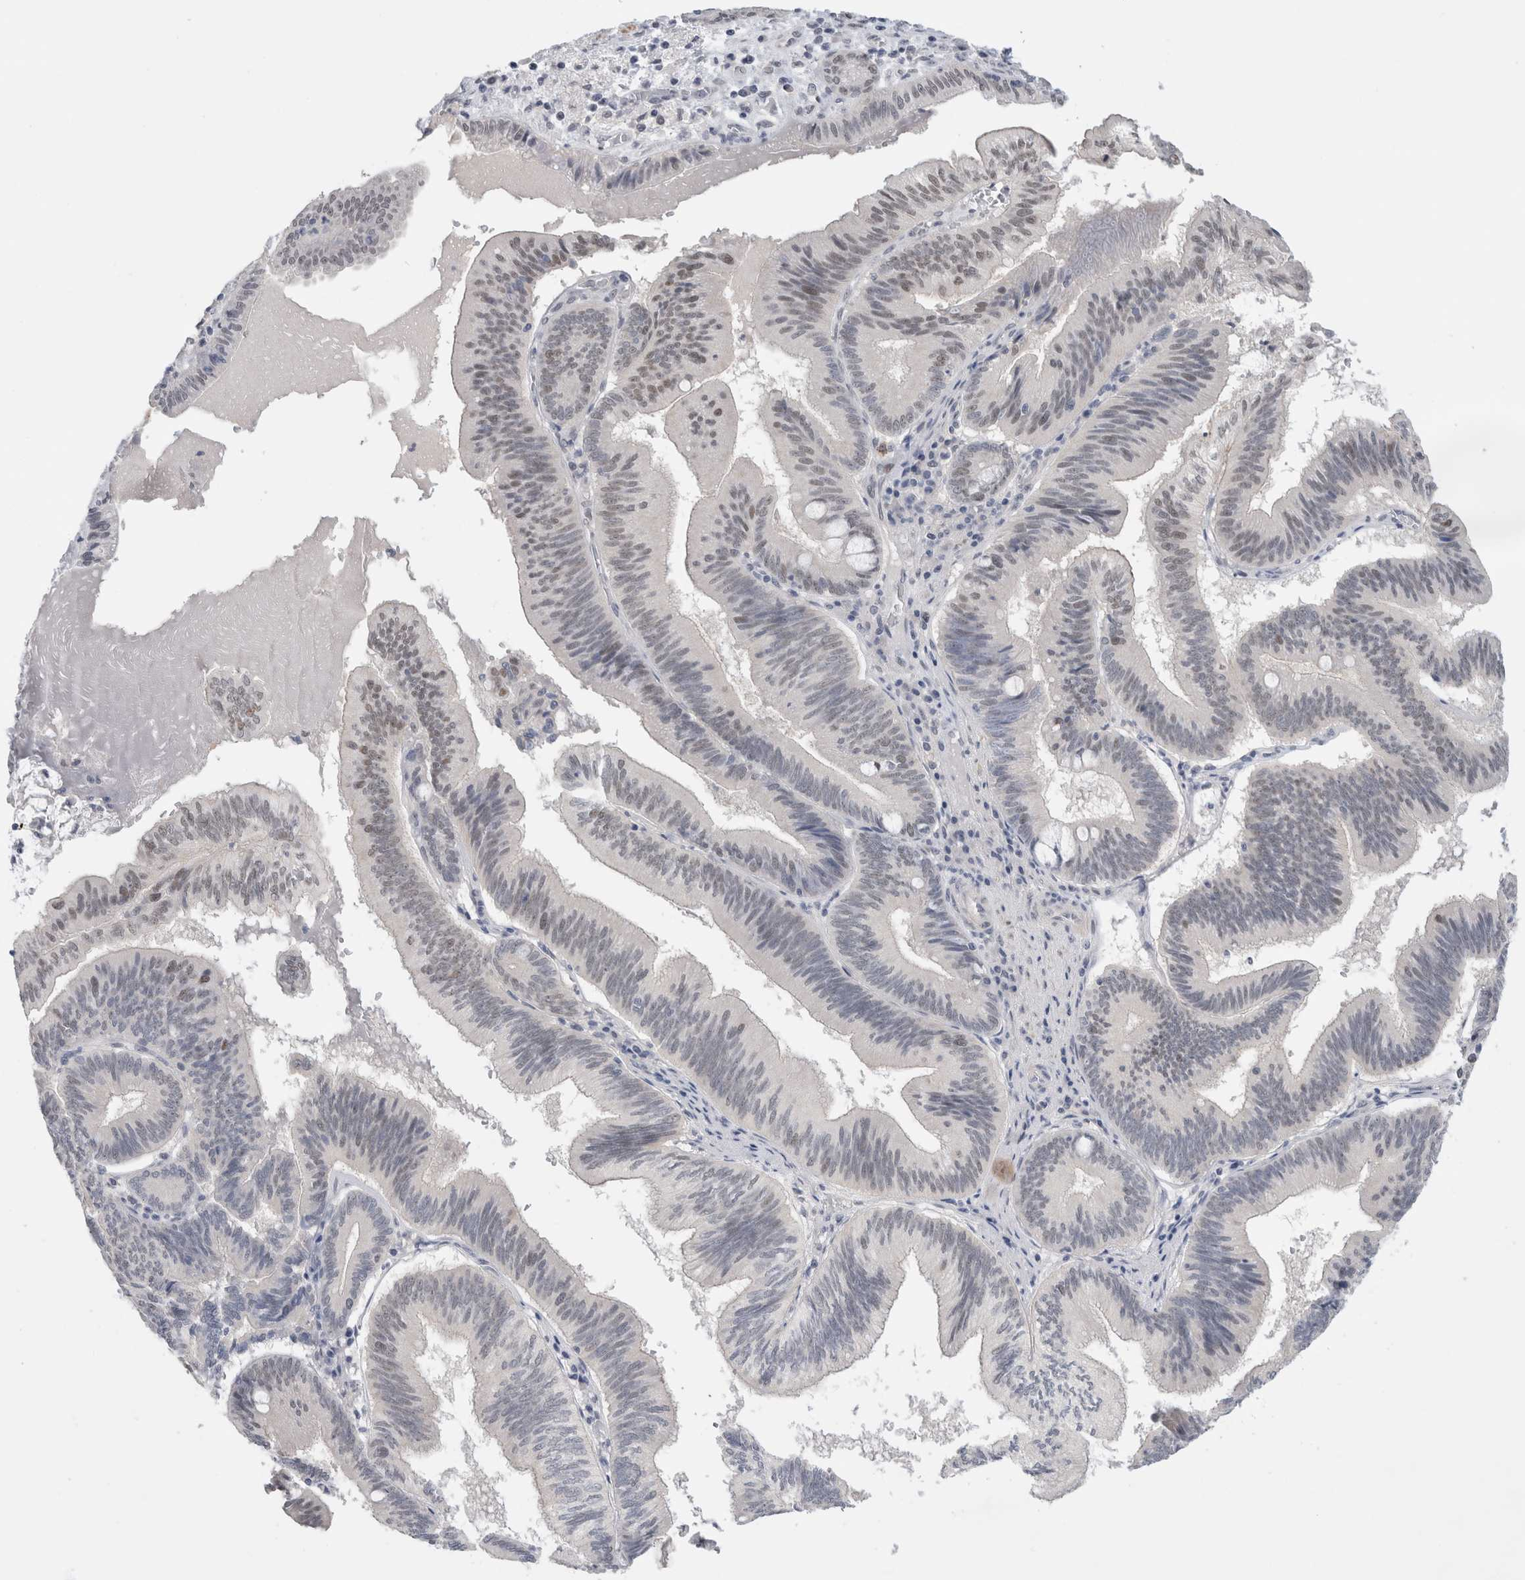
{"staining": {"intensity": "weak", "quantity": "<25%", "location": "nuclear"}, "tissue": "pancreatic cancer", "cell_type": "Tumor cells", "image_type": "cancer", "snomed": [{"axis": "morphology", "description": "Adenocarcinoma, NOS"}, {"axis": "topography", "description": "Pancreas"}], "caption": "Image shows no protein expression in tumor cells of adenocarcinoma (pancreatic) tissue. The staining was performed using DAB to visualize the protein expression in brown, while the nuclei were stained in blue with hematoxylin (Magnification: 20x).", "gene": "KNL1", "patient": {"sex": "male", "age": 82}}